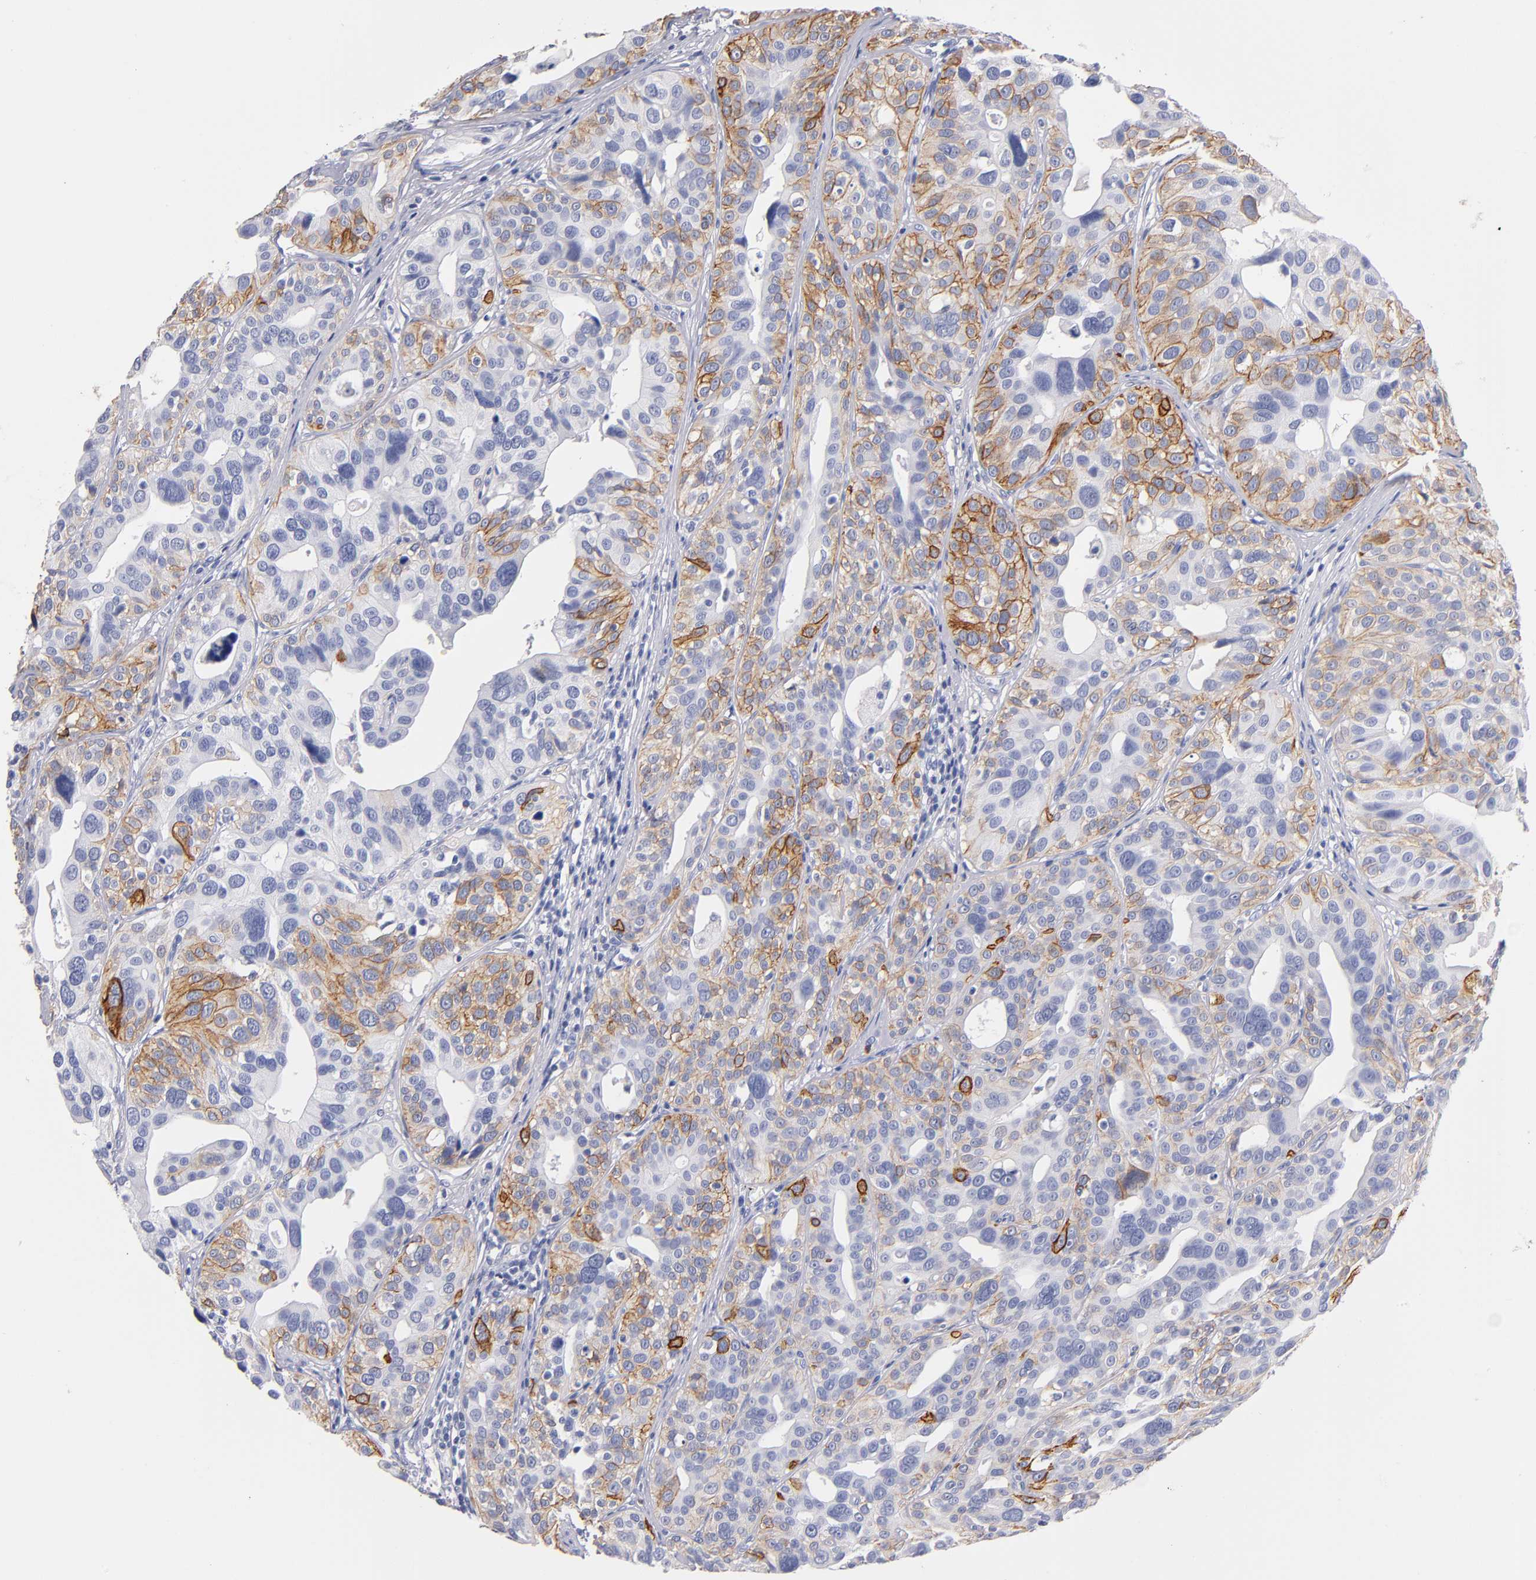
{"staining": {"intensity": "moderate", "quantity": "<25%", "location": "cytoplasmic/membranous"}, "tissue": "urothelial cancer", "cell_type": "Tumor cells", "image_type": "cancer", "snomed": [{"axis": "morphology", "description": "Urothelial carcinoma, High grade"}, {"axis": "topography", "description": "Urinary bladder"}], "caption": "A low amount of moderate cytoplasmic/membranous positivity is identified in about <25% of tumor cells in urothelial carcinoma (high-grade) tissue.", "gene": "KIT", "patient": {"sex": "male", "age": 56}}